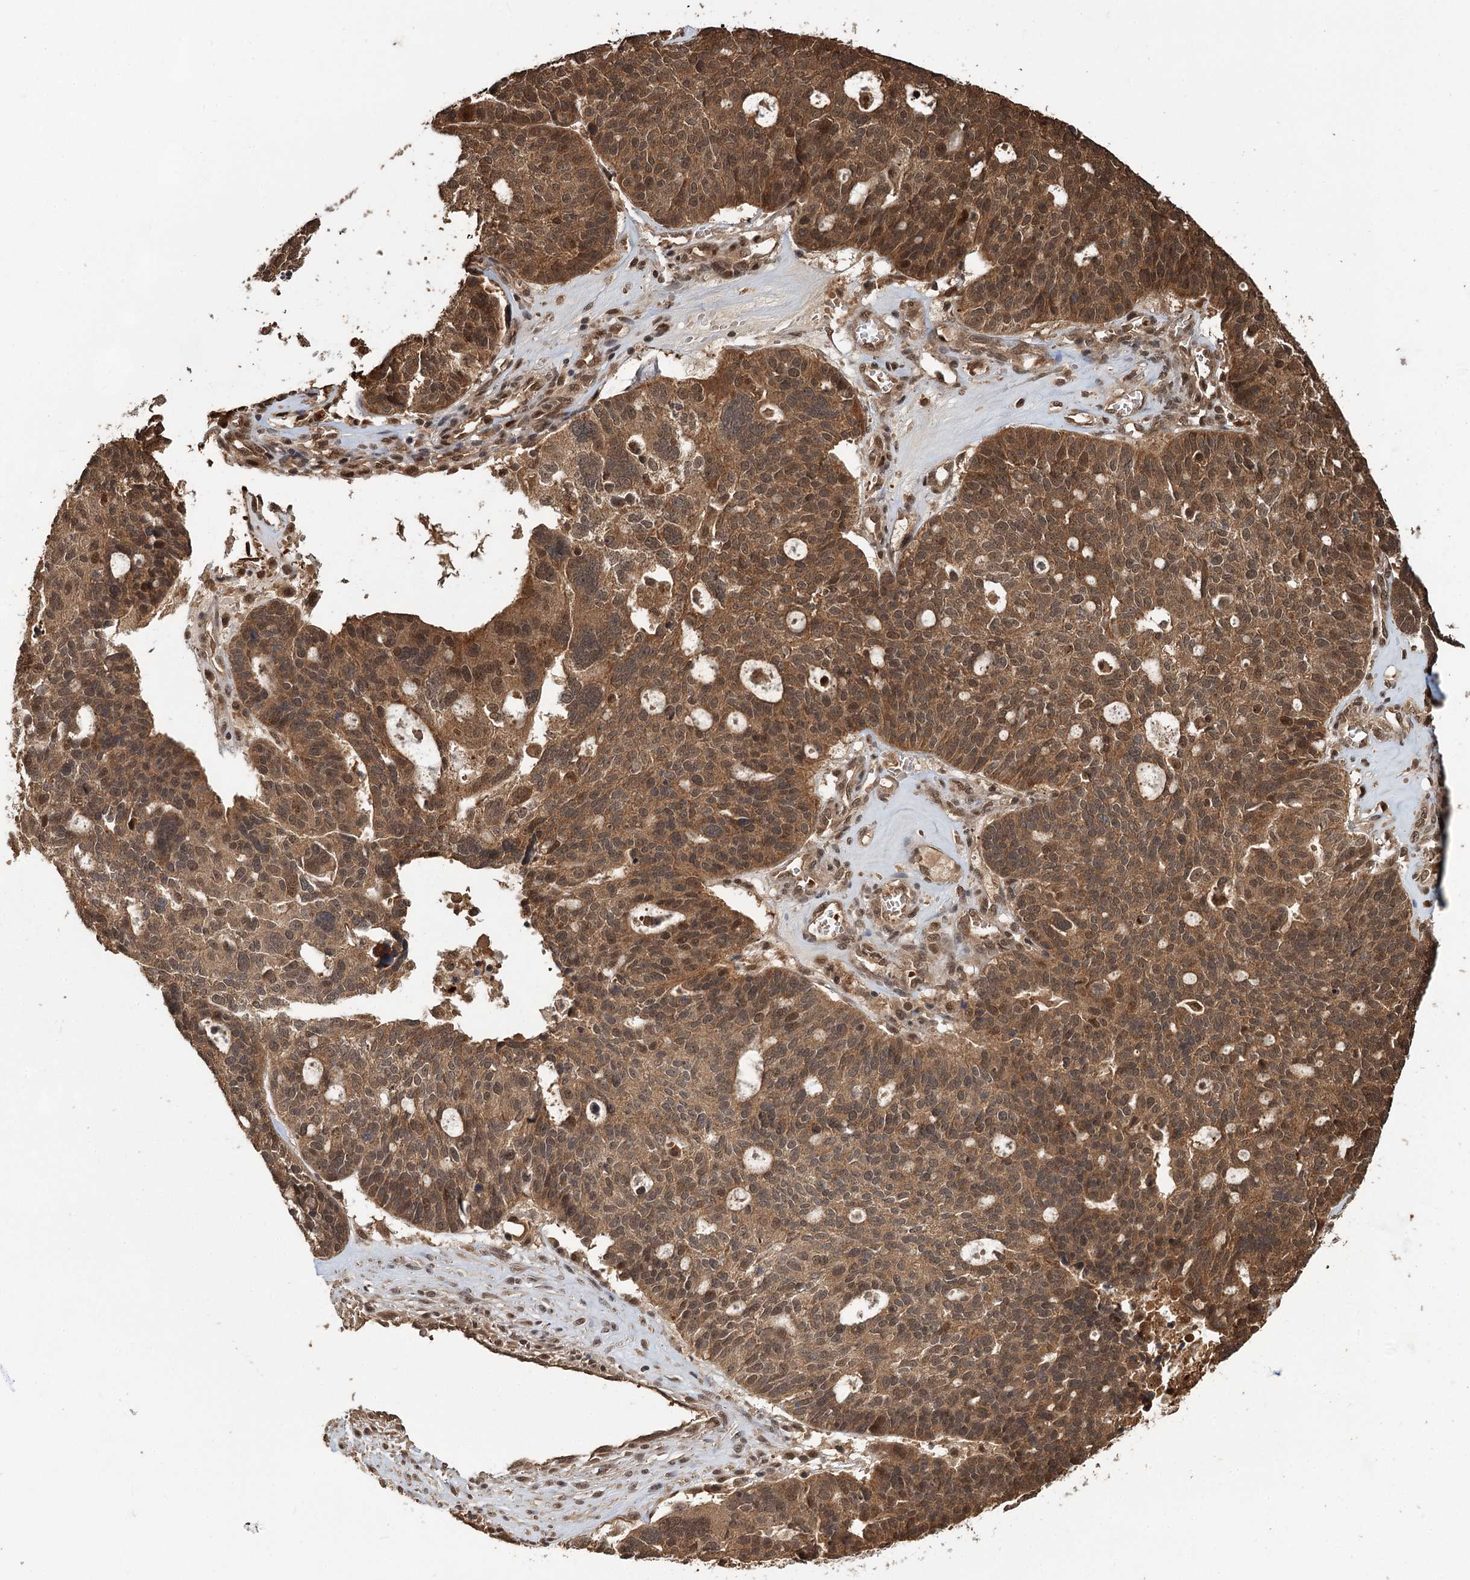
{"staining": {"intensity": "moderate", "quantity": ">75%", "location": "cytoplasmic/membranous,nuclear"}, "tissue": "ovarian cancer", "cell_type": "Tumor cells", "image_type": "cancer", "snomed": [{"axis": "morphology", "description": "Cystadenocarcinoma, serous, NOS"}, {"axis": "topography", "description": "Ovary"}], "caption": "Moderate cytoplasmic/membranous and nuclear positivity is seen in approximately >75% of tumor cells in ovarian cancer.", "gene": "N6AMT1", "patient": {"sex": "female", "age": 59}}